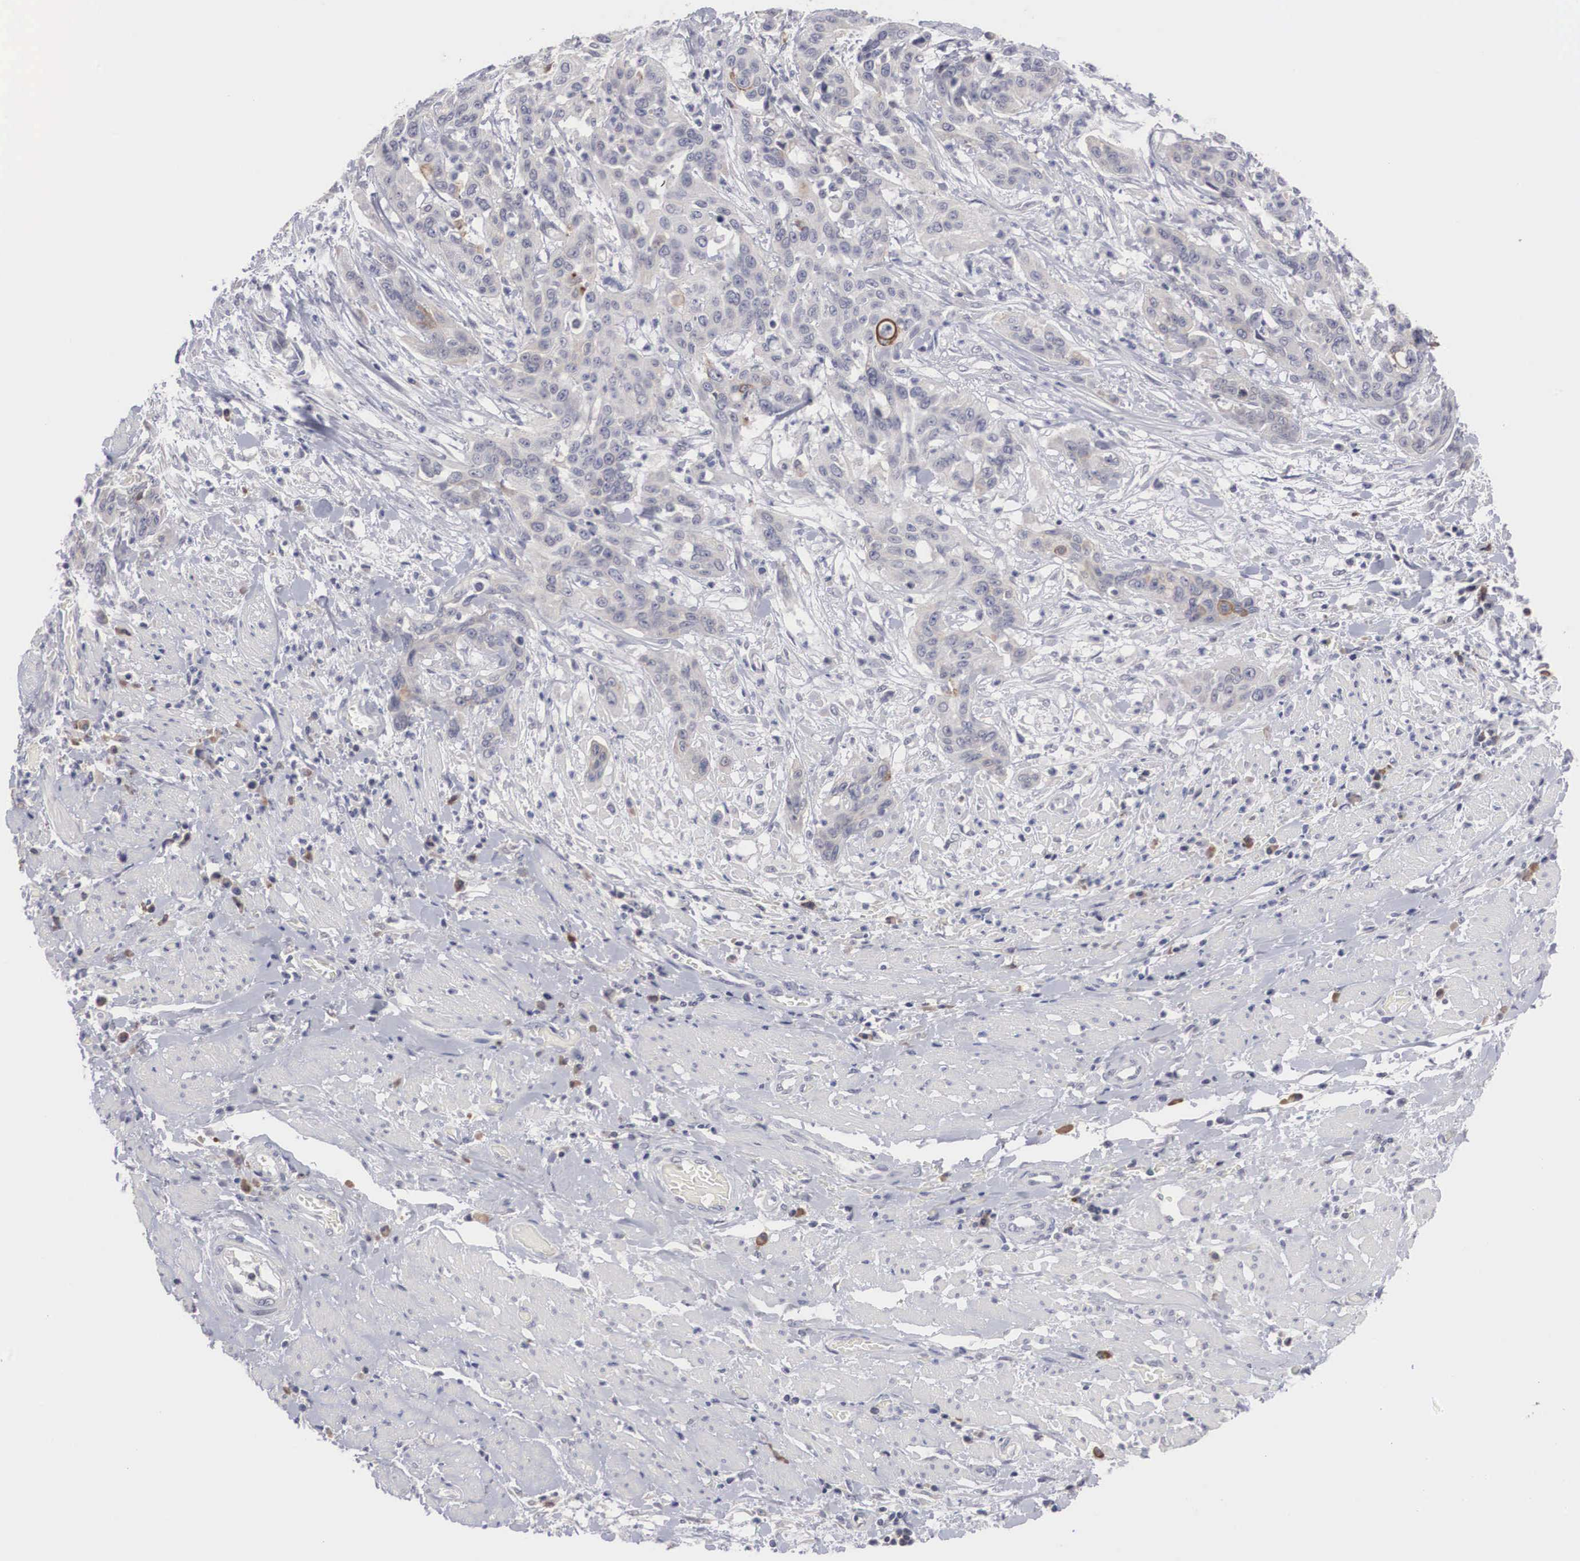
{"staining": {"intensity": "weak", "quantity": "25%-75%", "location": "cytoplasmic/membranous"}, "tissue": "cervical cancer", "cell_type": "Tumor cells", "image_type": "cancer", "snomed": [{"axis": "morphology", "description": "Squamous cell carcinoma, NOS"}, {"axis": "topography", "description": "Cervix"}], "caption": "Protein staining of squamous cell carcinoma (cervical) tissue displays weak cytoplasmic/membranous positivity in about 25%-75% of tumor cells.", "gene": "WDR89", "patient": {"sex": "female", "age": 41}}